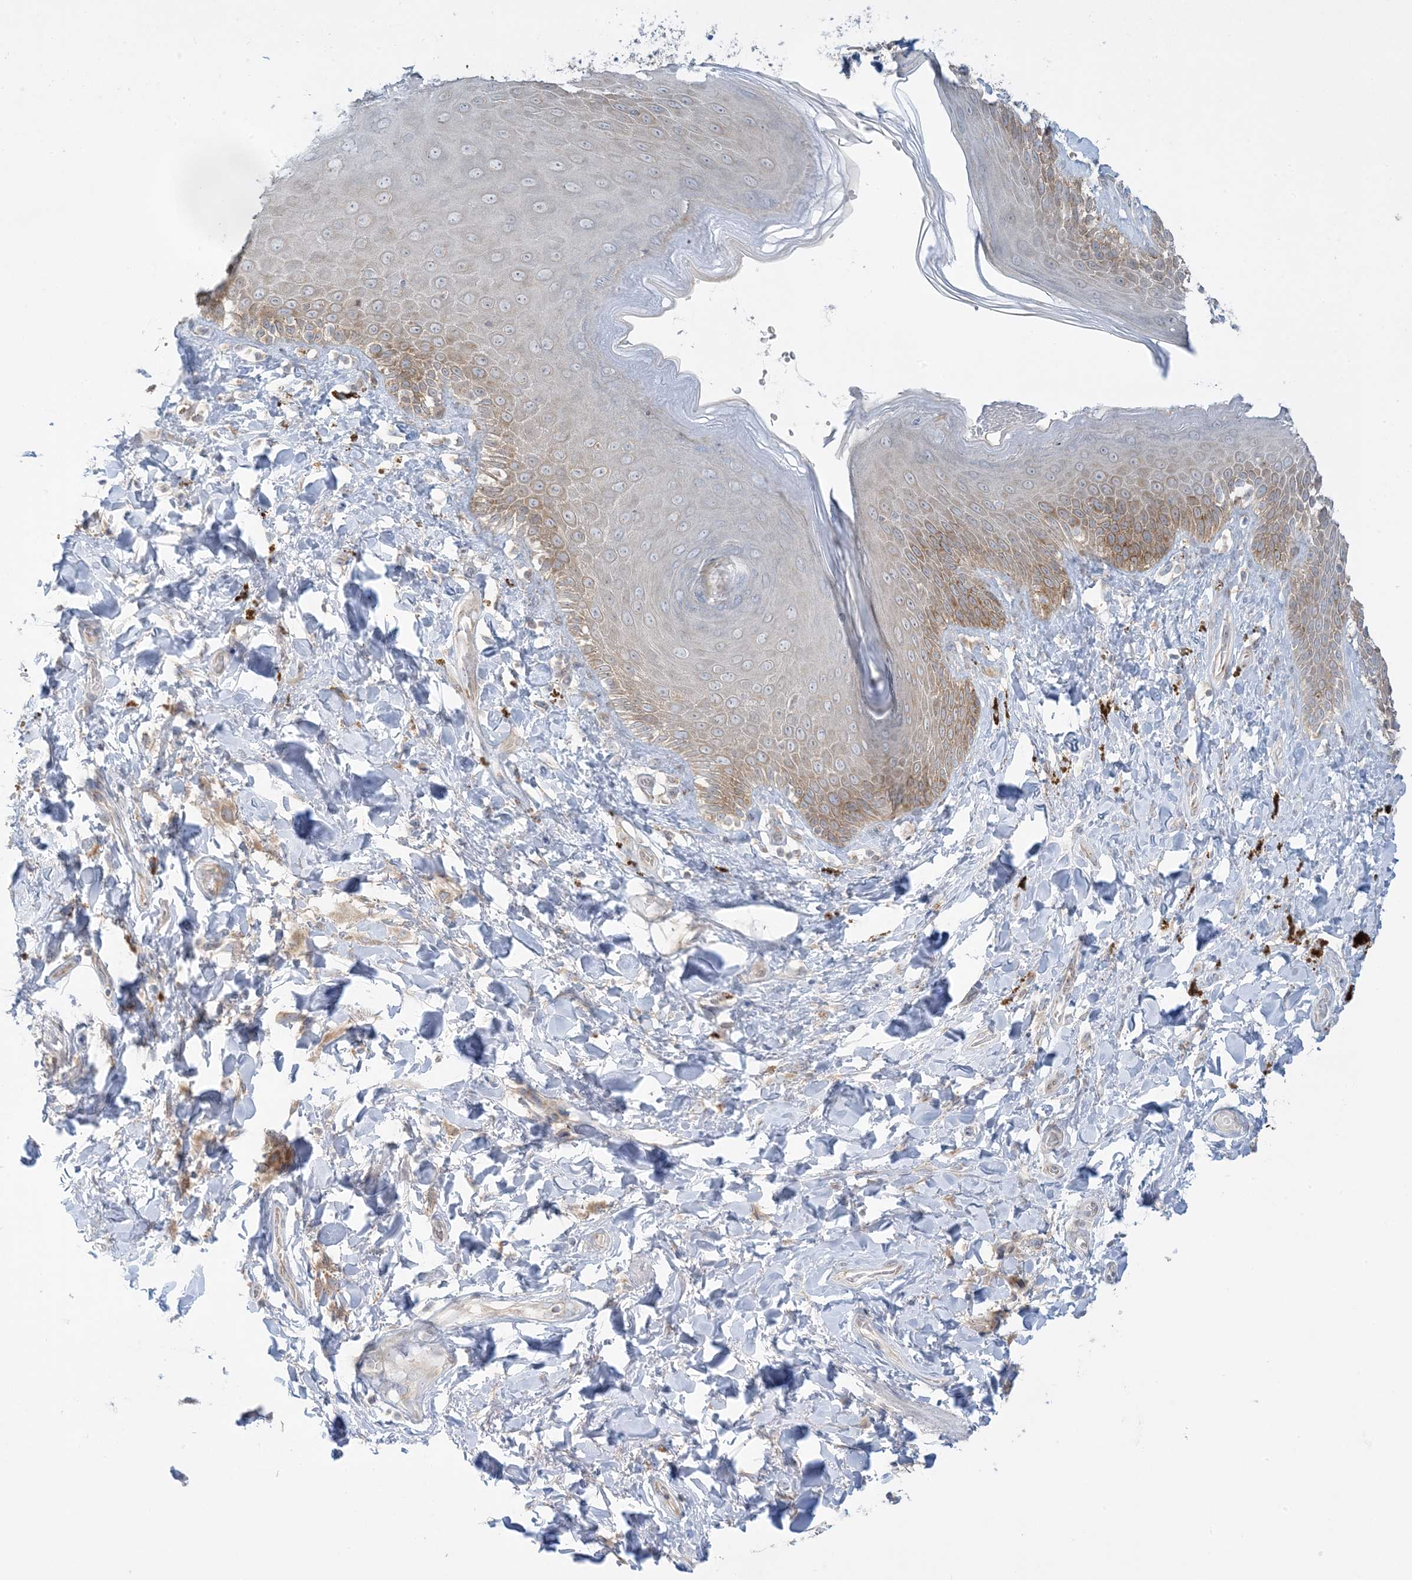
{"staining": {"intensity": "moderate", "quantity": "25%-75%", "location": "cytoplasmic/membranous"}, "tissue": "skin", "cell_type": "Epidermal cells", "image_type": "normal", "snomed": [{"axis": "morphology", "description": "Normal tissue, NOS"}, {"axis": "topography", "description": "Anal"}], "caption": "An IHC micrograph of normal tissue is shown. Protein staining in brown labels moderate cytoplasmic/membranous positivity in skin within epidermal cells. (Stains: DAB (3,3'-diaminobenzidine) in brown, nuclei in blue, Microscopy: brightfield microscopy at high magnification).", "gene": "RPP40", "patient": {"sex": "female", "age": 78}}